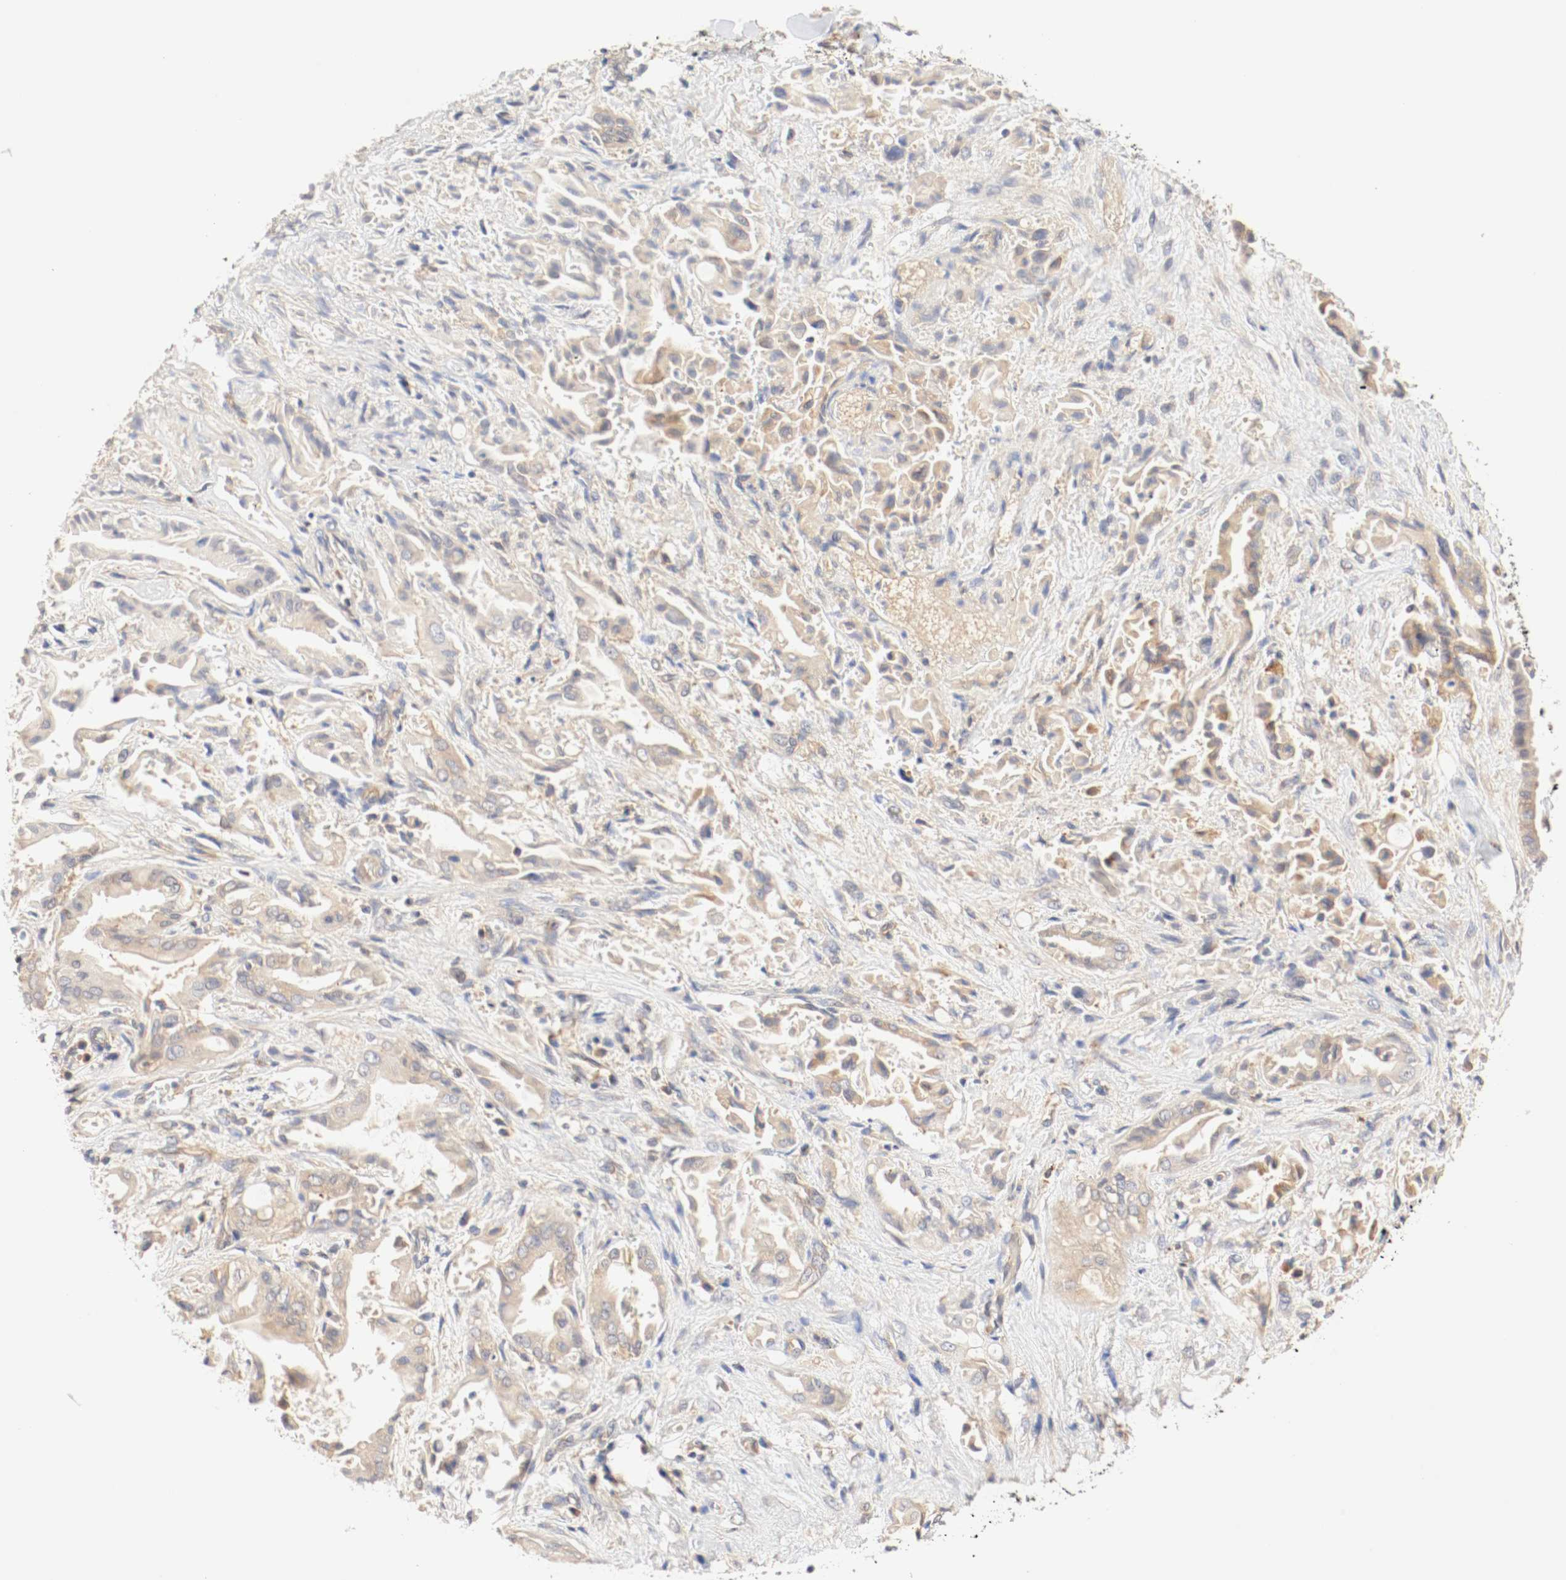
{"staining": {"intensity": "moderate", "quantity": ">75%", "location": "cytoplasmic/membranous"}, "tissue": "liver cancer", "cell_type": "Tumor cells", "image_type": "cancer", "snomed": [{"axis": "morphology", "description": "Cholangiocarcinoma"}, {"axis": "topography", "description": "Liver"}], "caption": "The image shows a brown stain indicating the presence of a protein in the cytoplasmic/membranous of tumor cells in liver cholangiocarcinoma.", "gene": "GIT1", "patient": {"sex": "male", "age": 58}}